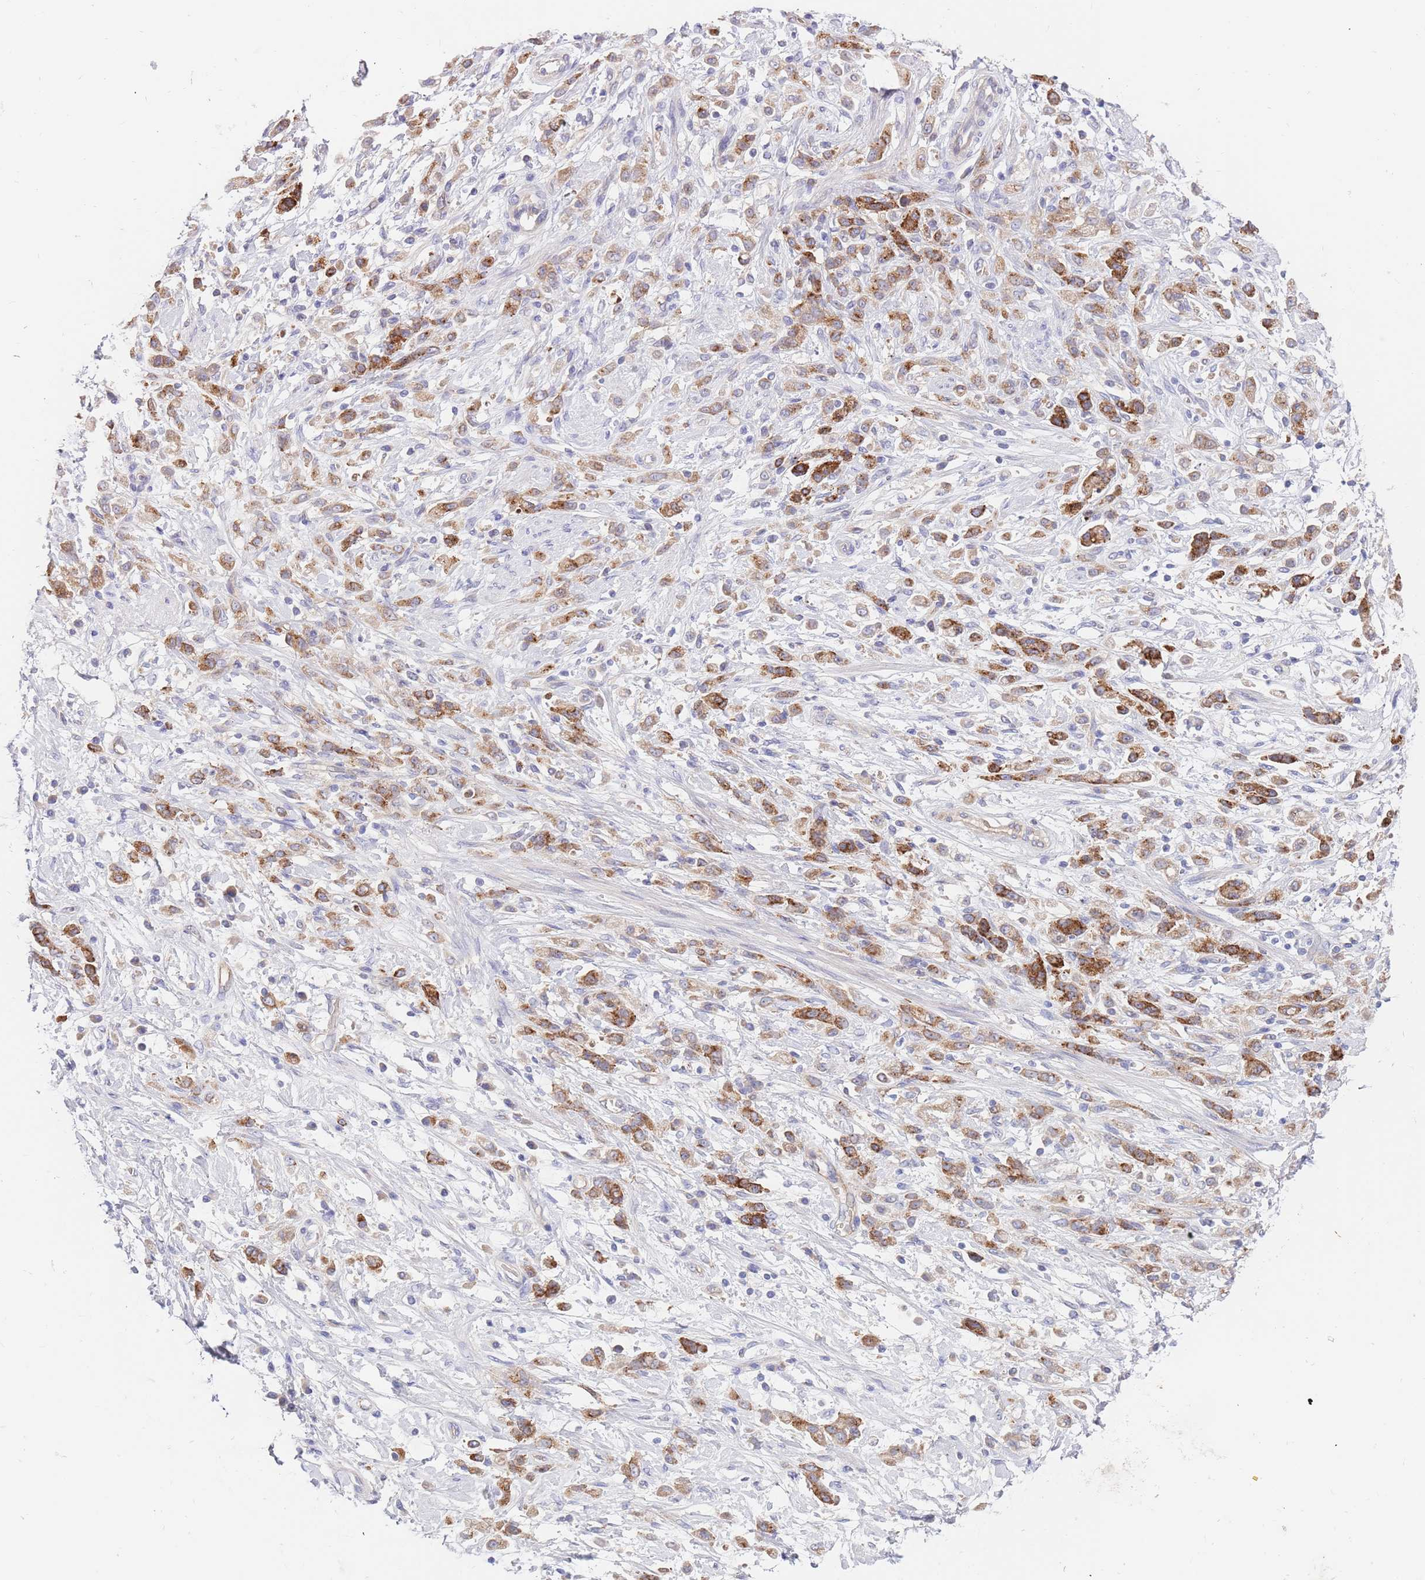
{"staining": {"intensity": "strong", "quantity": ">75%", "location": "cytoplasmic/membranous"}, "tissue": "stomach cancer", "cell_type": "Tumor cells", "image_type": "cancer", "snomed": [{"axis": "morphology", "description": "Adenocarcinoma, NOS"}, {"axis": "topography", "description": "Stomach"}], "caption": "Strong cytoplasmic/membranous protein staining is appreciated in about >75% of tumor cells in adenocarcinoma (stomach). Nuclei are stained in blue.", "gene": "BORCS5", "patient": {"sex": "female", "age": 60}}